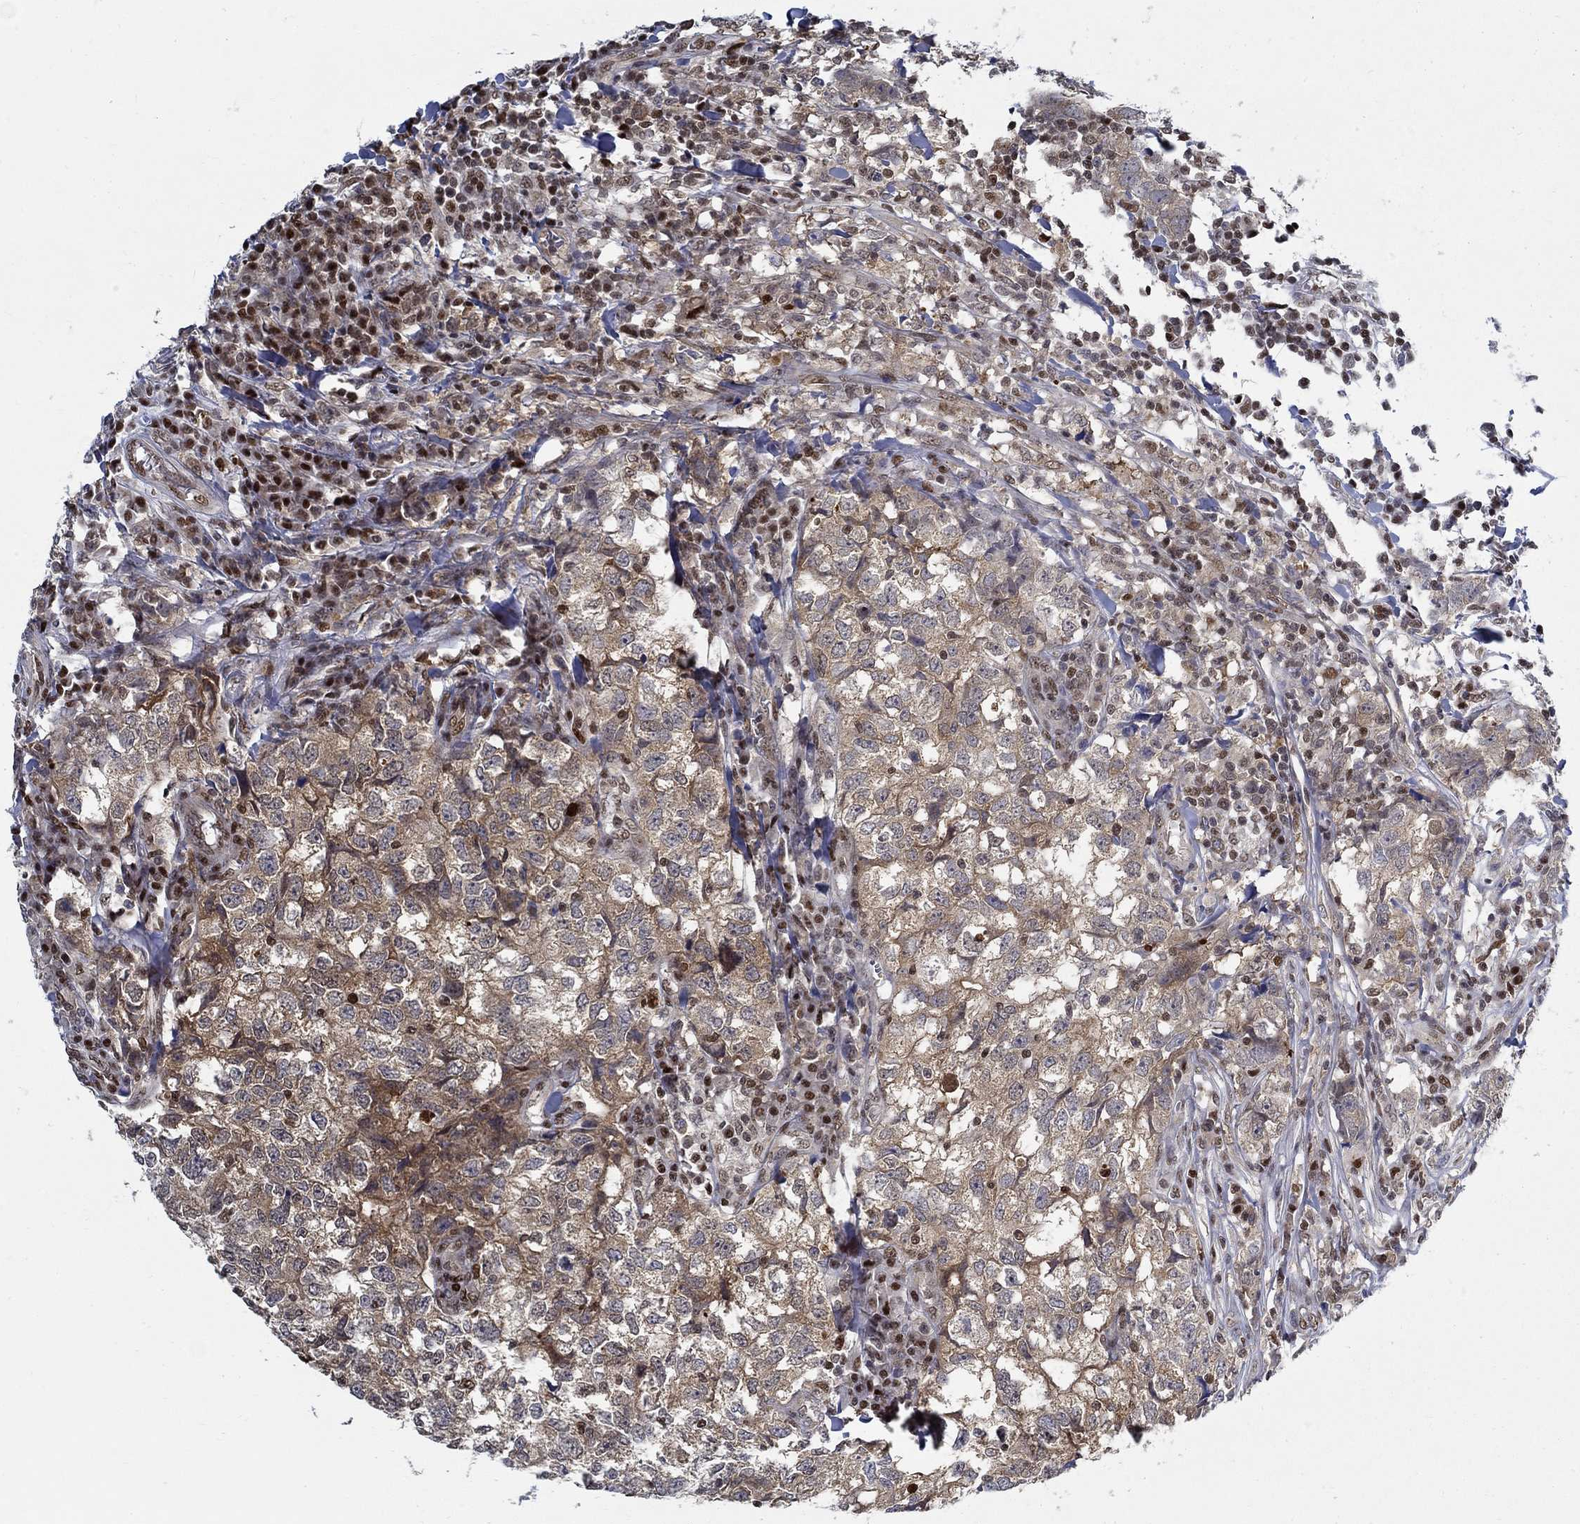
{"staining": {"intensity": "moderate", "quantity": "<25%", "location": "cytoplasmic/membranous"}, "tissue": "breast cancer", "cell_type": "Tumor cells", "image_type": "cancer", "snomed": [{"axis": "morphology", "description": "Duct carcinoma"}, {"axis": "topography", "description": "Breast"}], "caption": "Protein staining displays moderate cytoplasmic/membranous staining in approximately <25% of tumor cells in intraductal carcinoma (breast). (Brightfield microscopy of DAB IHC at high magnification).", "gene": "ZNF594", "patient": {"sex": "female", "age": 30}}